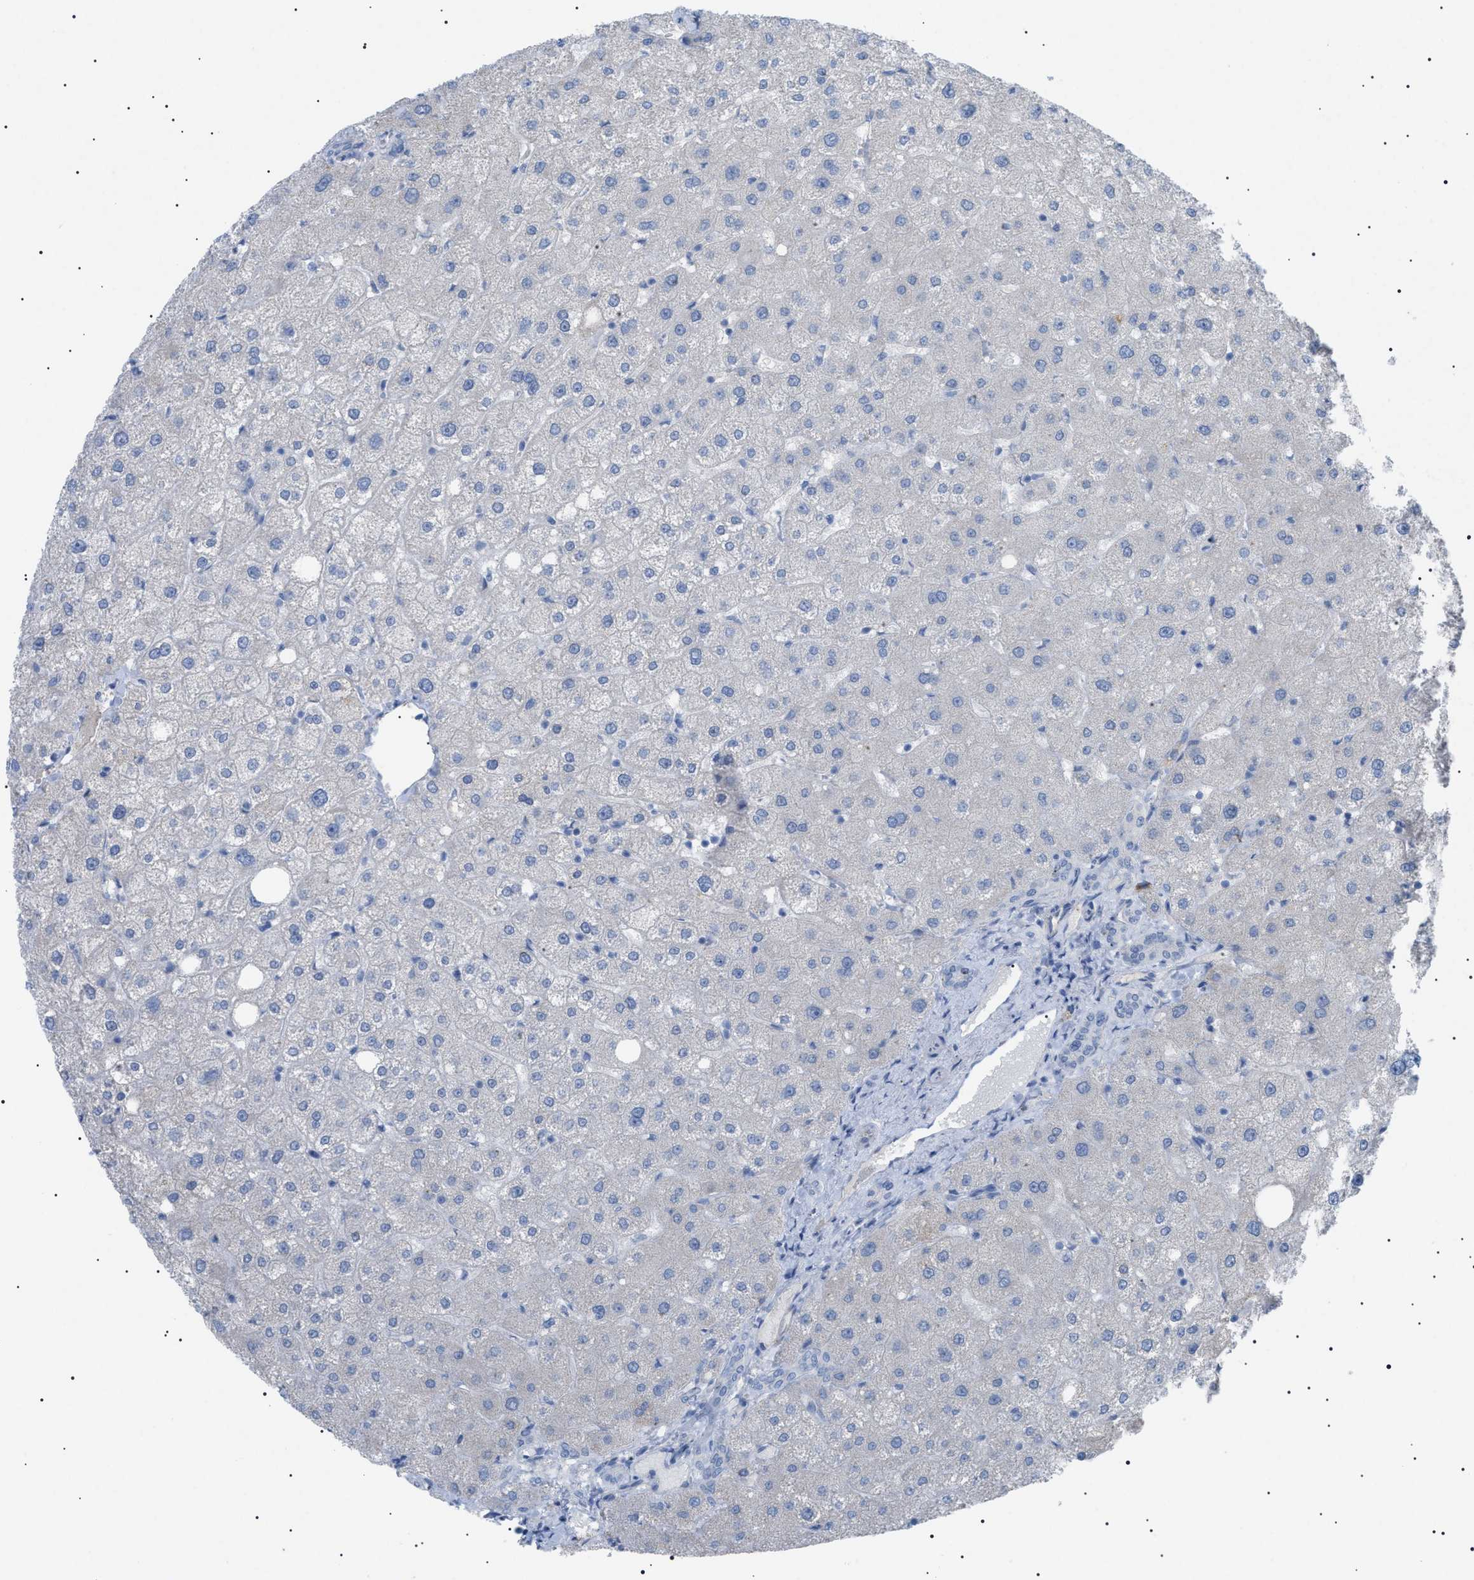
{"staining": {"intensity": "negative", "quantity": "none", "location": "none"}, "tissue": "liver", "cell_type": "Cholangiocytes", "image_type": "normal", "snomed": [{"axis": "morphology", "description": "Normal tissue, NOS"}, {"axis": "topography", "description": "Liver"}], "caption": "Immunohistochemistry (IHC) micrograph of normal liver: liver stained with DAB exhibits no significant protein expression in cholangiocytes. (DAB (3,3'-diaminobenzidine) immunohistochemistry (IHC) with hematoxylin counter stain).", "gene": "ADAMTS1", "patient": {"sex": "male", "age": 73}}